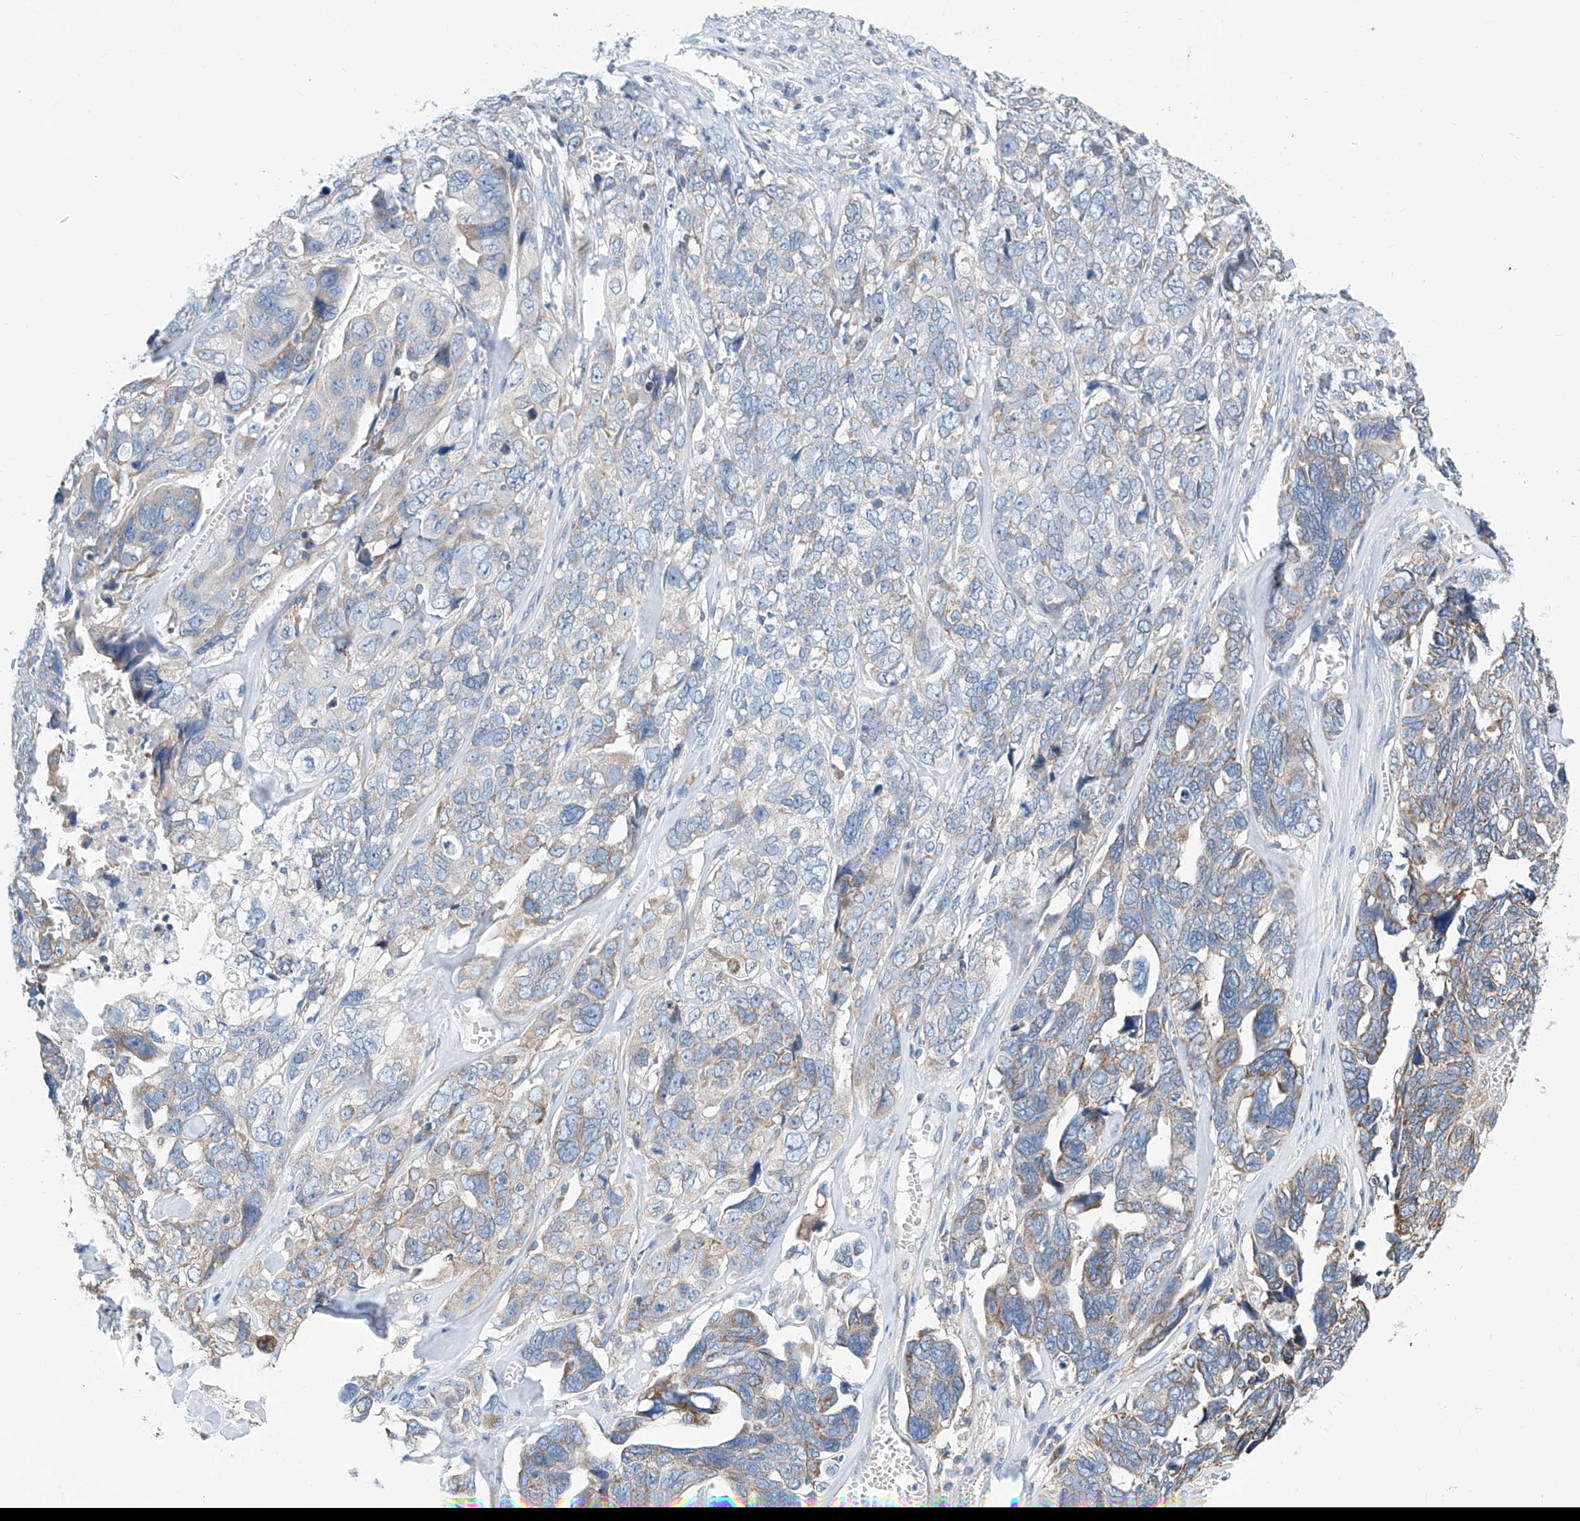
{"staining": {"intensity": "weak", "quantity": "<25%", "location": "cytoplasmic/membranous"}, "tissue": "ovarian cancer", "cell_type": "Tumor cells", "image_type": "cancer", "snomed": [{"axis": "morphology", "description": "Cystadenocarcinoma, serous, NOS"}, {"axis": "topography", "description": "Ovary"}], "caption": "This histopathology image is of ovarian cancer stained with IHC to label a protein in brown with the nuclei are counter-stained blue. There is no positivity in tumor cells.", "gene": "MAD2L1", "patient": {"sex": "female", "age": 79}}